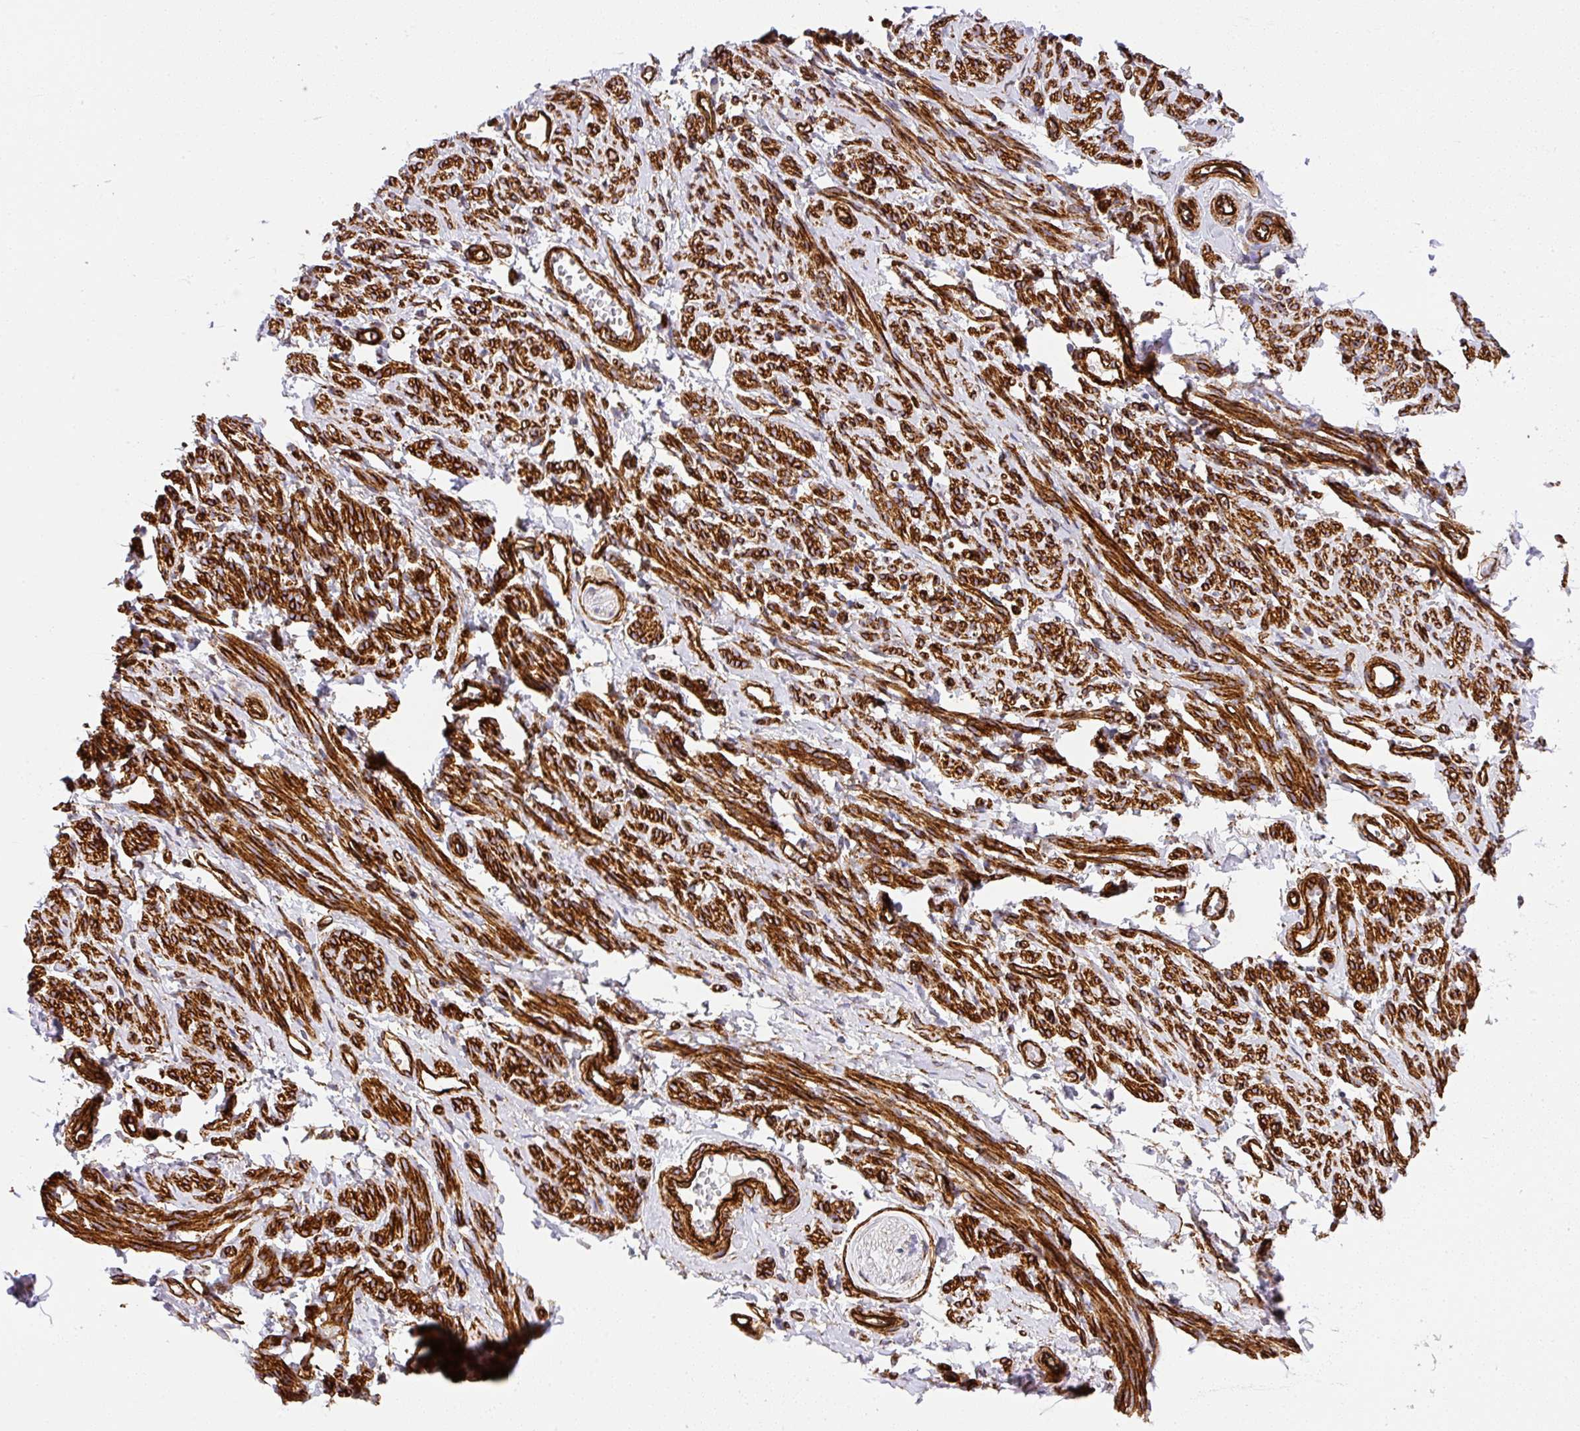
{"staining": {"intensity": "strong", "quantity": ">75%", "location": "cytoplasmic/membranous"}, "tissue": "smooth muscle", "cell_type": "Smooth muscle cells", "image_type": "normal", "snomed": [{"axis": "morphology", "description": "Normal tissue, NOS"}, {"axis": "topography", "description": "Smooth muscle"}], "caption": "Normal smooth muscle demonstrates strong cytoplasmic/membranous expression in about >75% of smooth muscle cells.", "gene": "SLC25A17", "patient": {"sex": "female", "age": 65}}